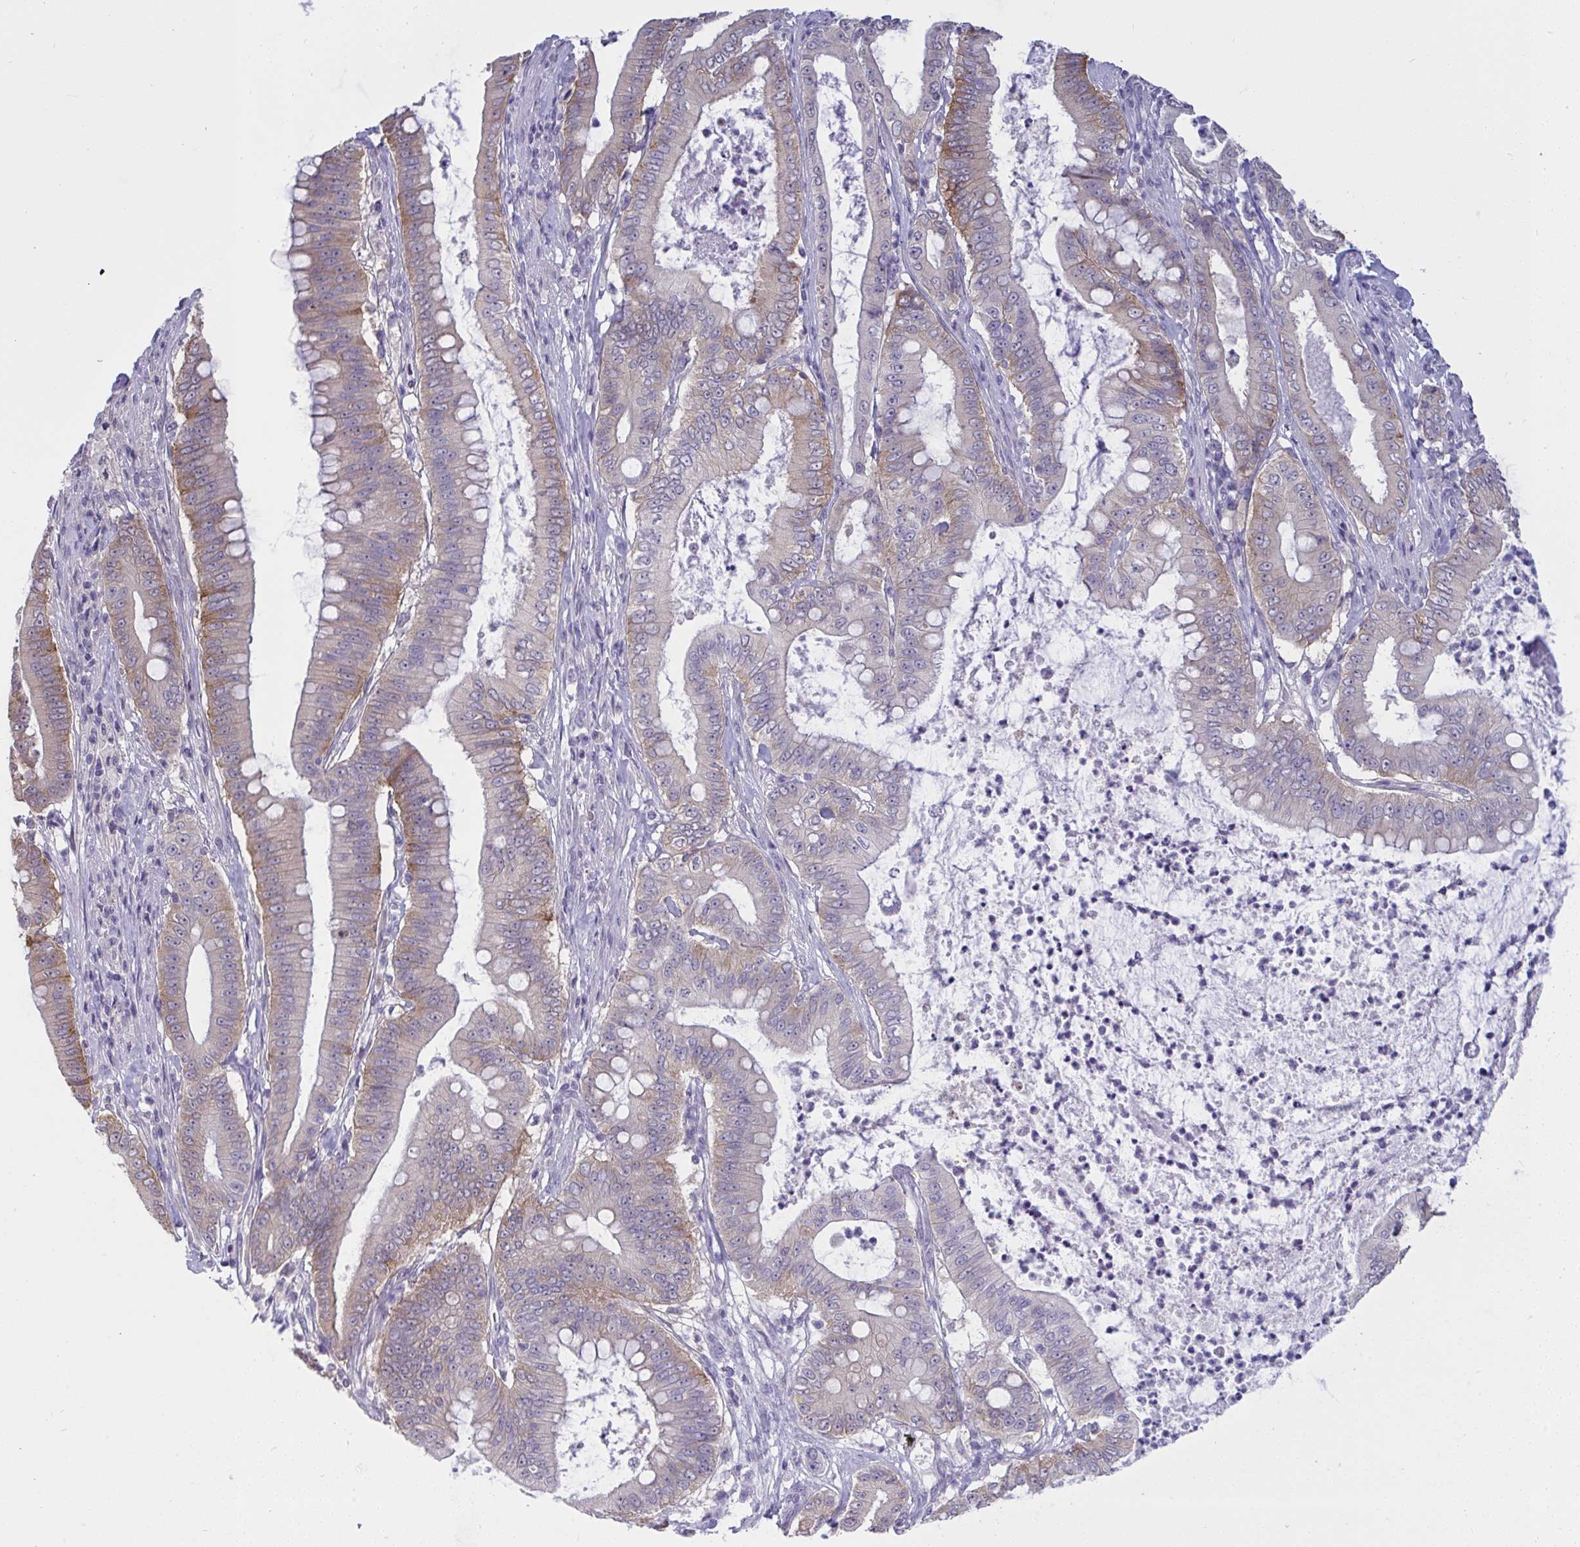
{"staining": {"intensity": "moderate", "quantity": "25%-75%", "location": "cytoplasmic/membranous"}, "tissue": "pancreatic cancer", "cell_type": "Tumor cells", "image_type": "cancer", "snomed": [{"axis": "morphology", "description": "Adenocarcinoma, NOS"}, {"axis": "topography", "description": "Pancreas"}], "caption": "DAB immunohistochemical staining of pancreatic adenocarcinoma exhibits moderate cytoplasmic/membranous protein expression in about 25%-75% of tumor cells. Immunohistochemistry (ihc) stains the protein of interest in brown and the nuclei are stained blue.", "gene": "TMEM41A", "patient": {"sex": "male", "age": 71}}